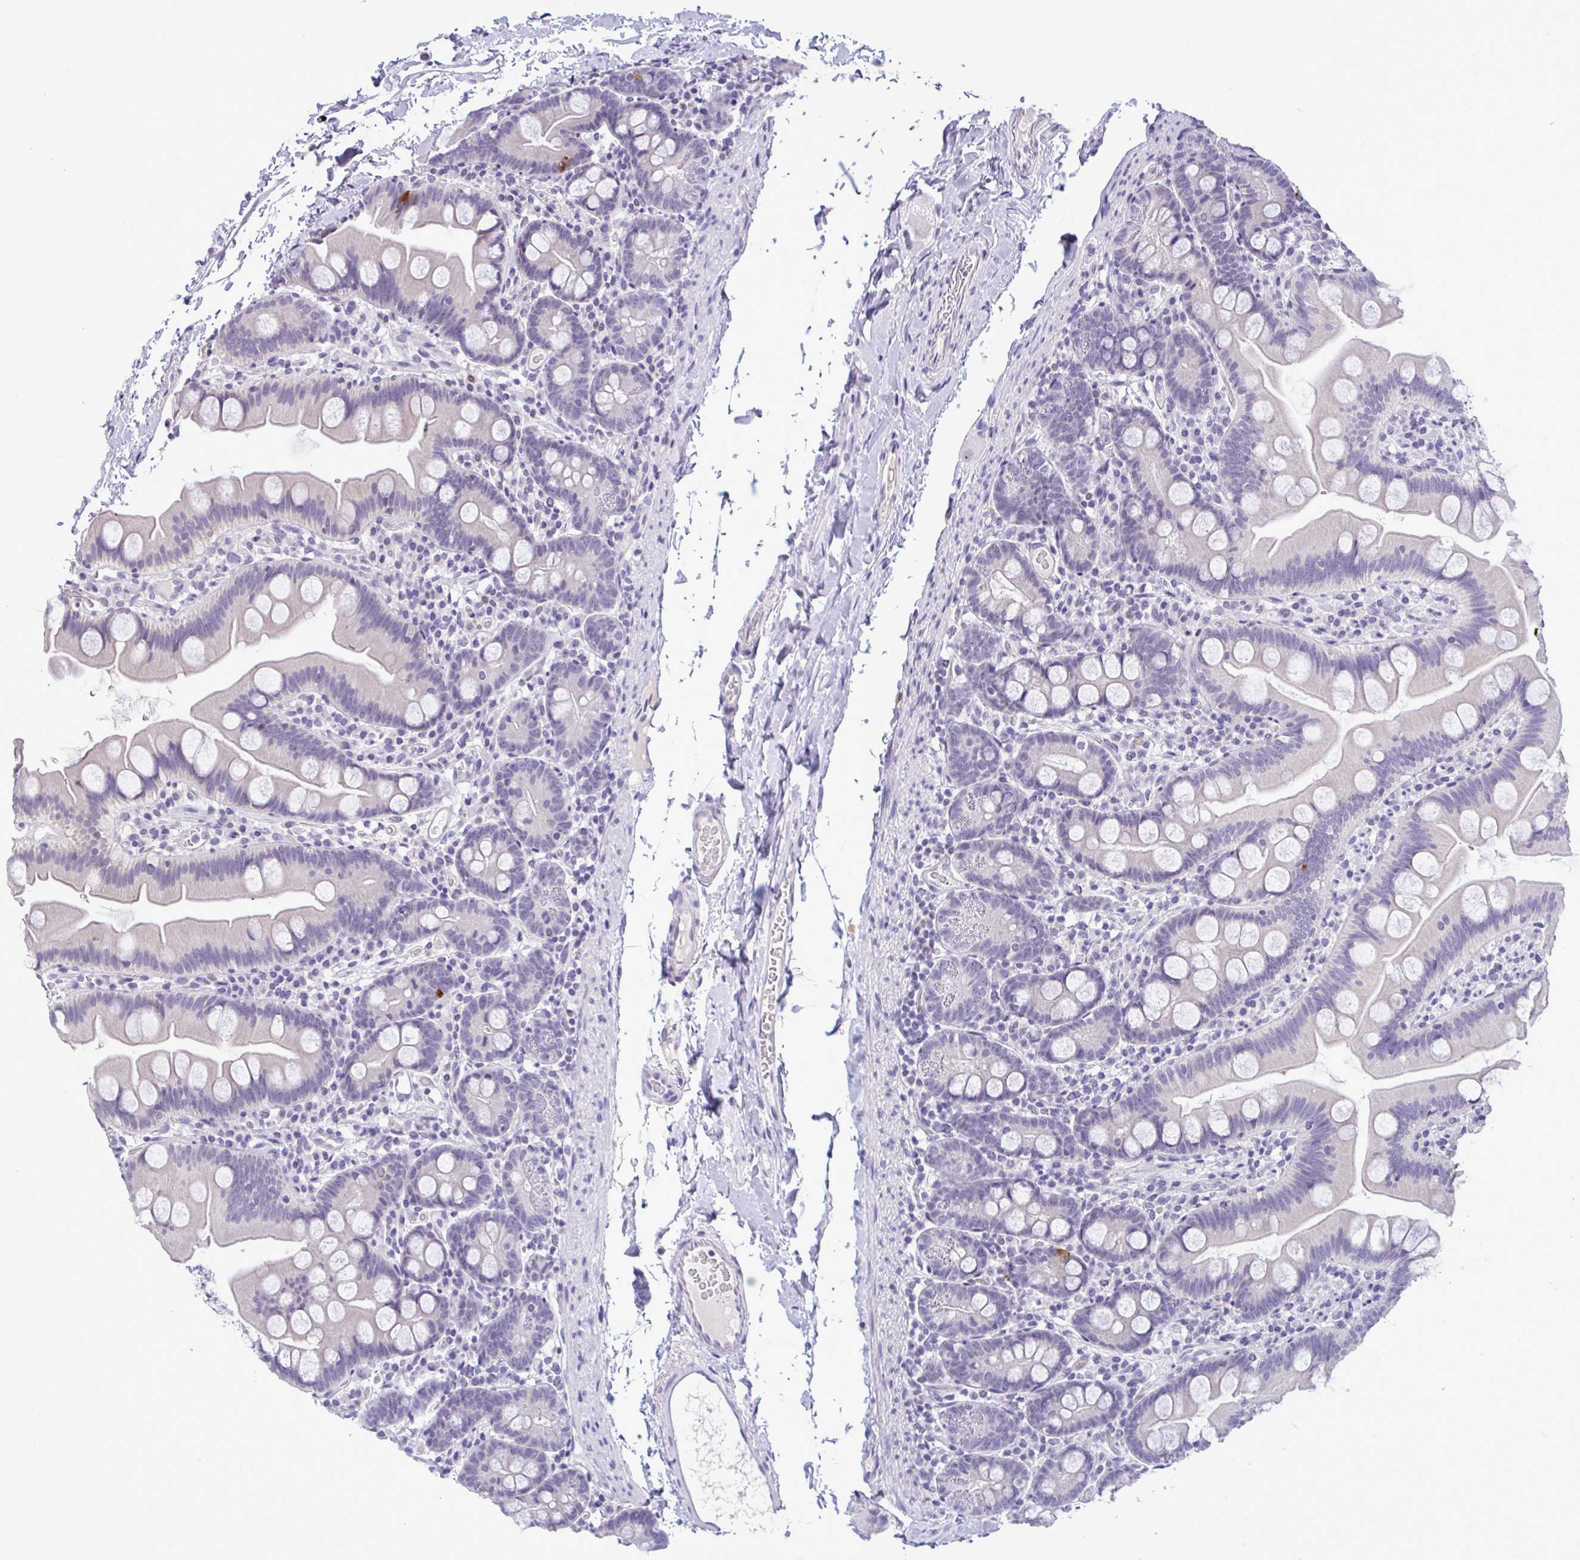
{"staining": {"intensity": "negative", "quantity": "none", "location": "none"}, "tissue": "small intestine", "cell_type": "Glandular cells", "image_type": "normal", "snomed": [{"axis": "morphology", "description": "Normal tissue, NOS"}, {"axis": "topography", "description": "Small intestine"}], "caption": "DAB (3,3'-diaminobenzidine) immunohistochemical staining of unremarkable human small intestine shows no significant staining in glandular cells. (Immunohistochemistry (ihc), brightfield microscopy, high magnification).", "gene": "YBX2", "patient": {"sex": "female", "age": 68}}